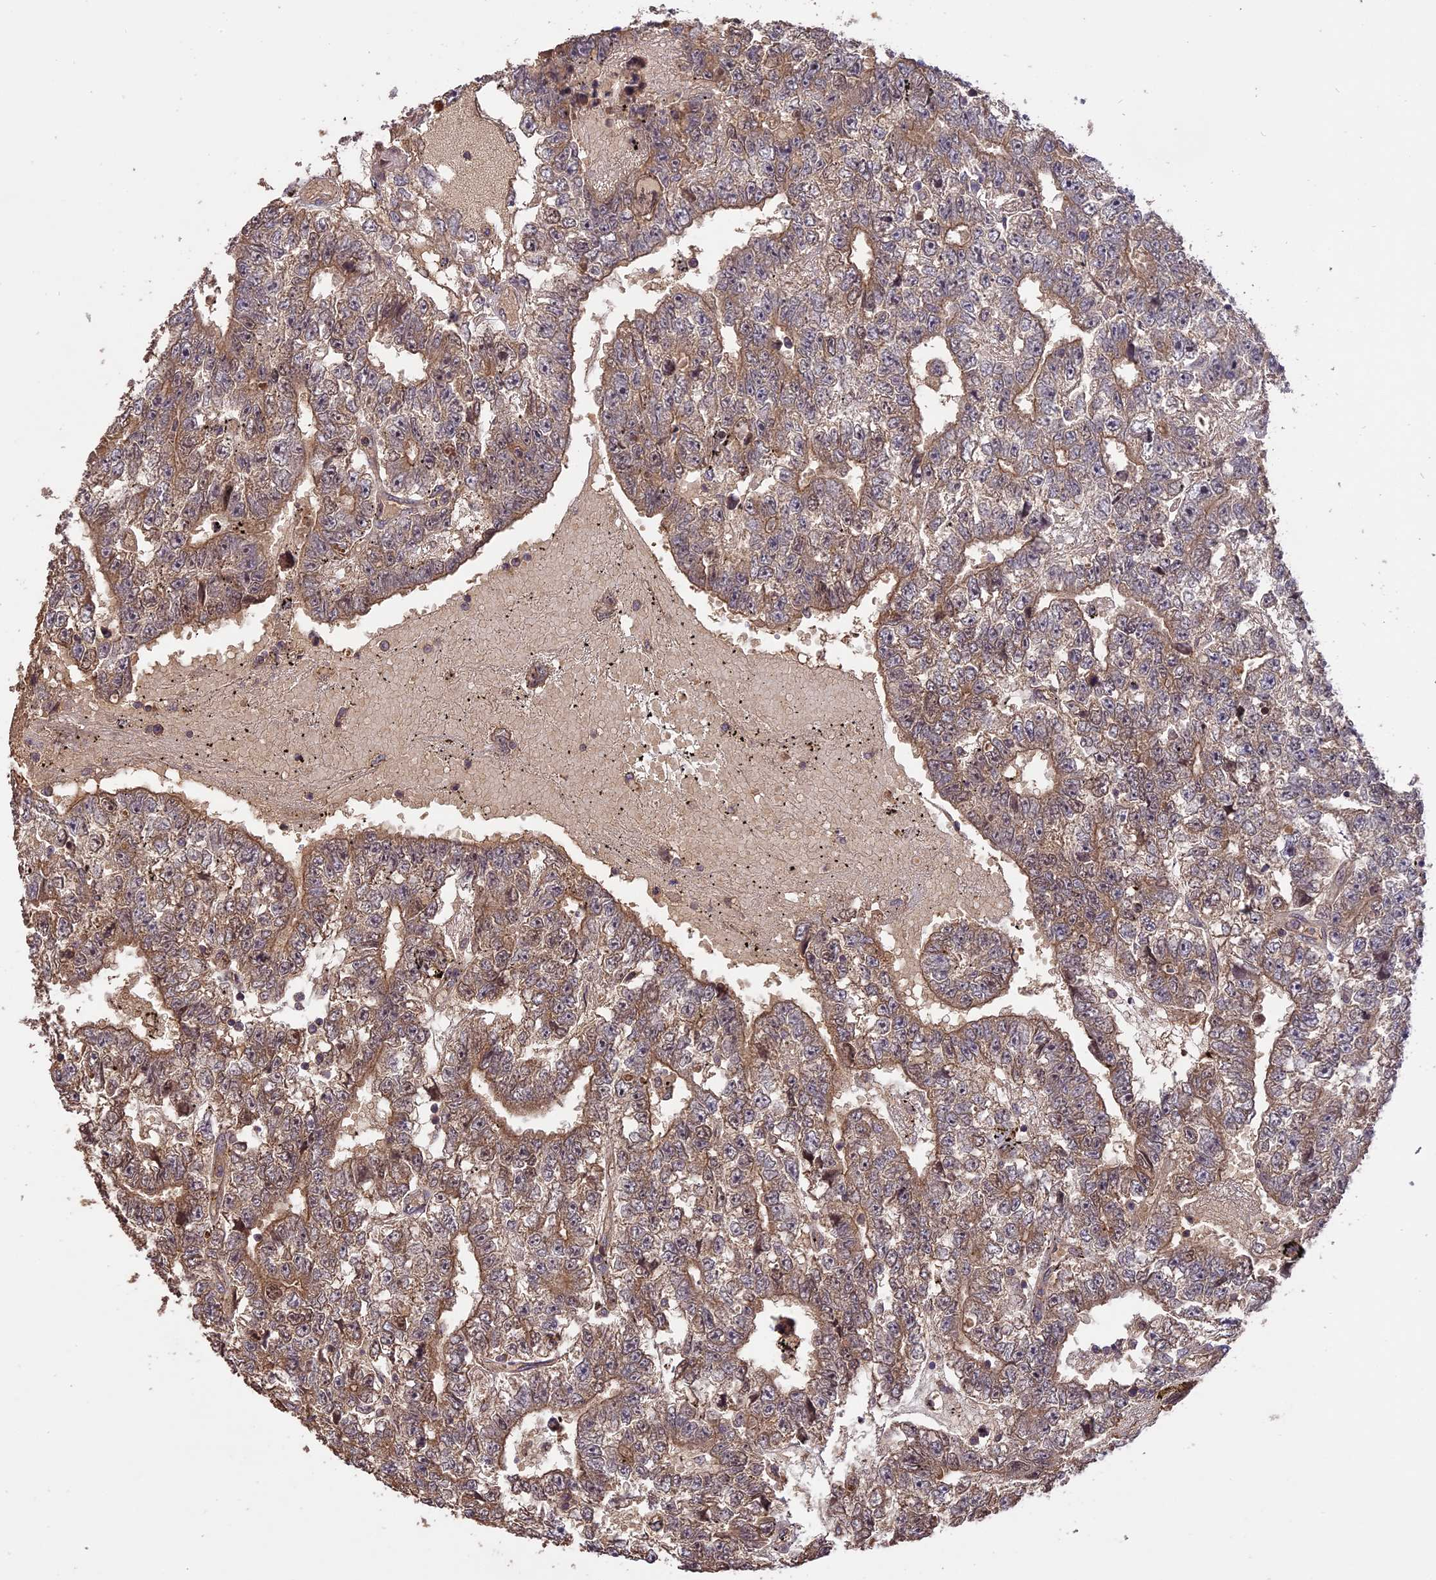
{"staining": {"intensity": "moderate", "quantity": "25%-75%", "location": "cytoplasmic/membranous"}, "tissue": "testis cancer", "cell_type": "Tumor cells", "image_type": "cancer", "snomed": [{"axis": "morphology", "description": "Carcinoma, Embryonal, NOS"}, {"axis": "topography", "description": "Testis"}], "caption": "There is medium levels of moderate cytoplasmic/membranous positivity in tumor cells of embryonal carcinoma (testis), as demonstrated by immunohistochemical staining (brown color).", "gene": "TIGD7", "patient": {"sex": "male", "age": 25}}